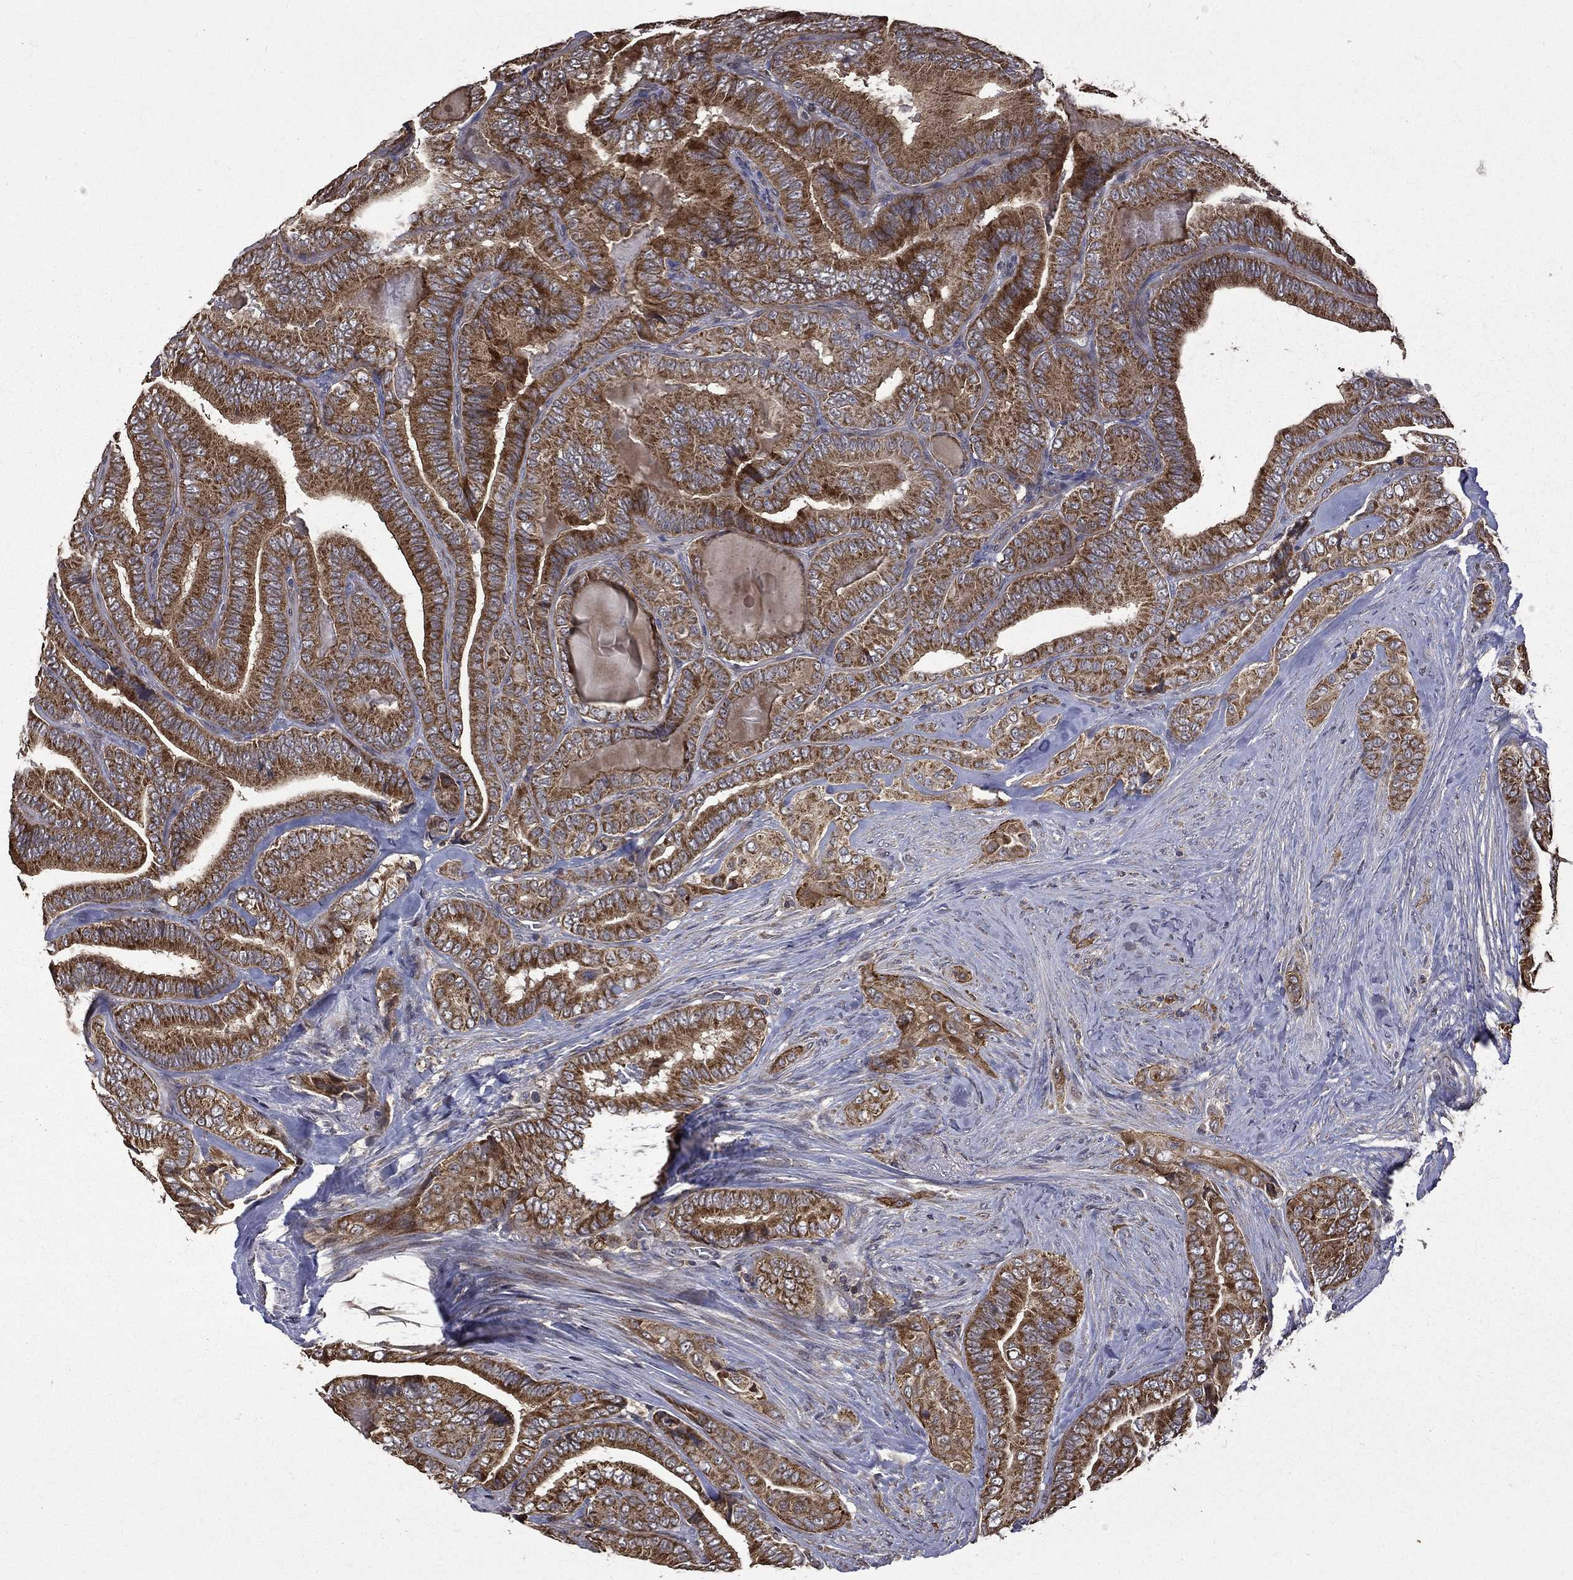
{"staining": {"intensity": "strong", "quantity": ">75%", "location": "cytoplasmic/membranous"}, "tissue": "thyroid cancer", "cell_type": "Tumor cells", "image_type": "cancer", "snomed": [{"axis": "morphology", "description": "Papillary adenocarcinoma, NOS"}, {"axis": "topography", "description": "Thyroid gland"}], "caption": "Thyroid cancer tissue exhibits strong cytoplasmic/membranous staining in approximately >75% of tumor cells, visualized by immunohistochemistry.", "gene": "RPGR", "patient": {"sex": "male", "age": 61}}